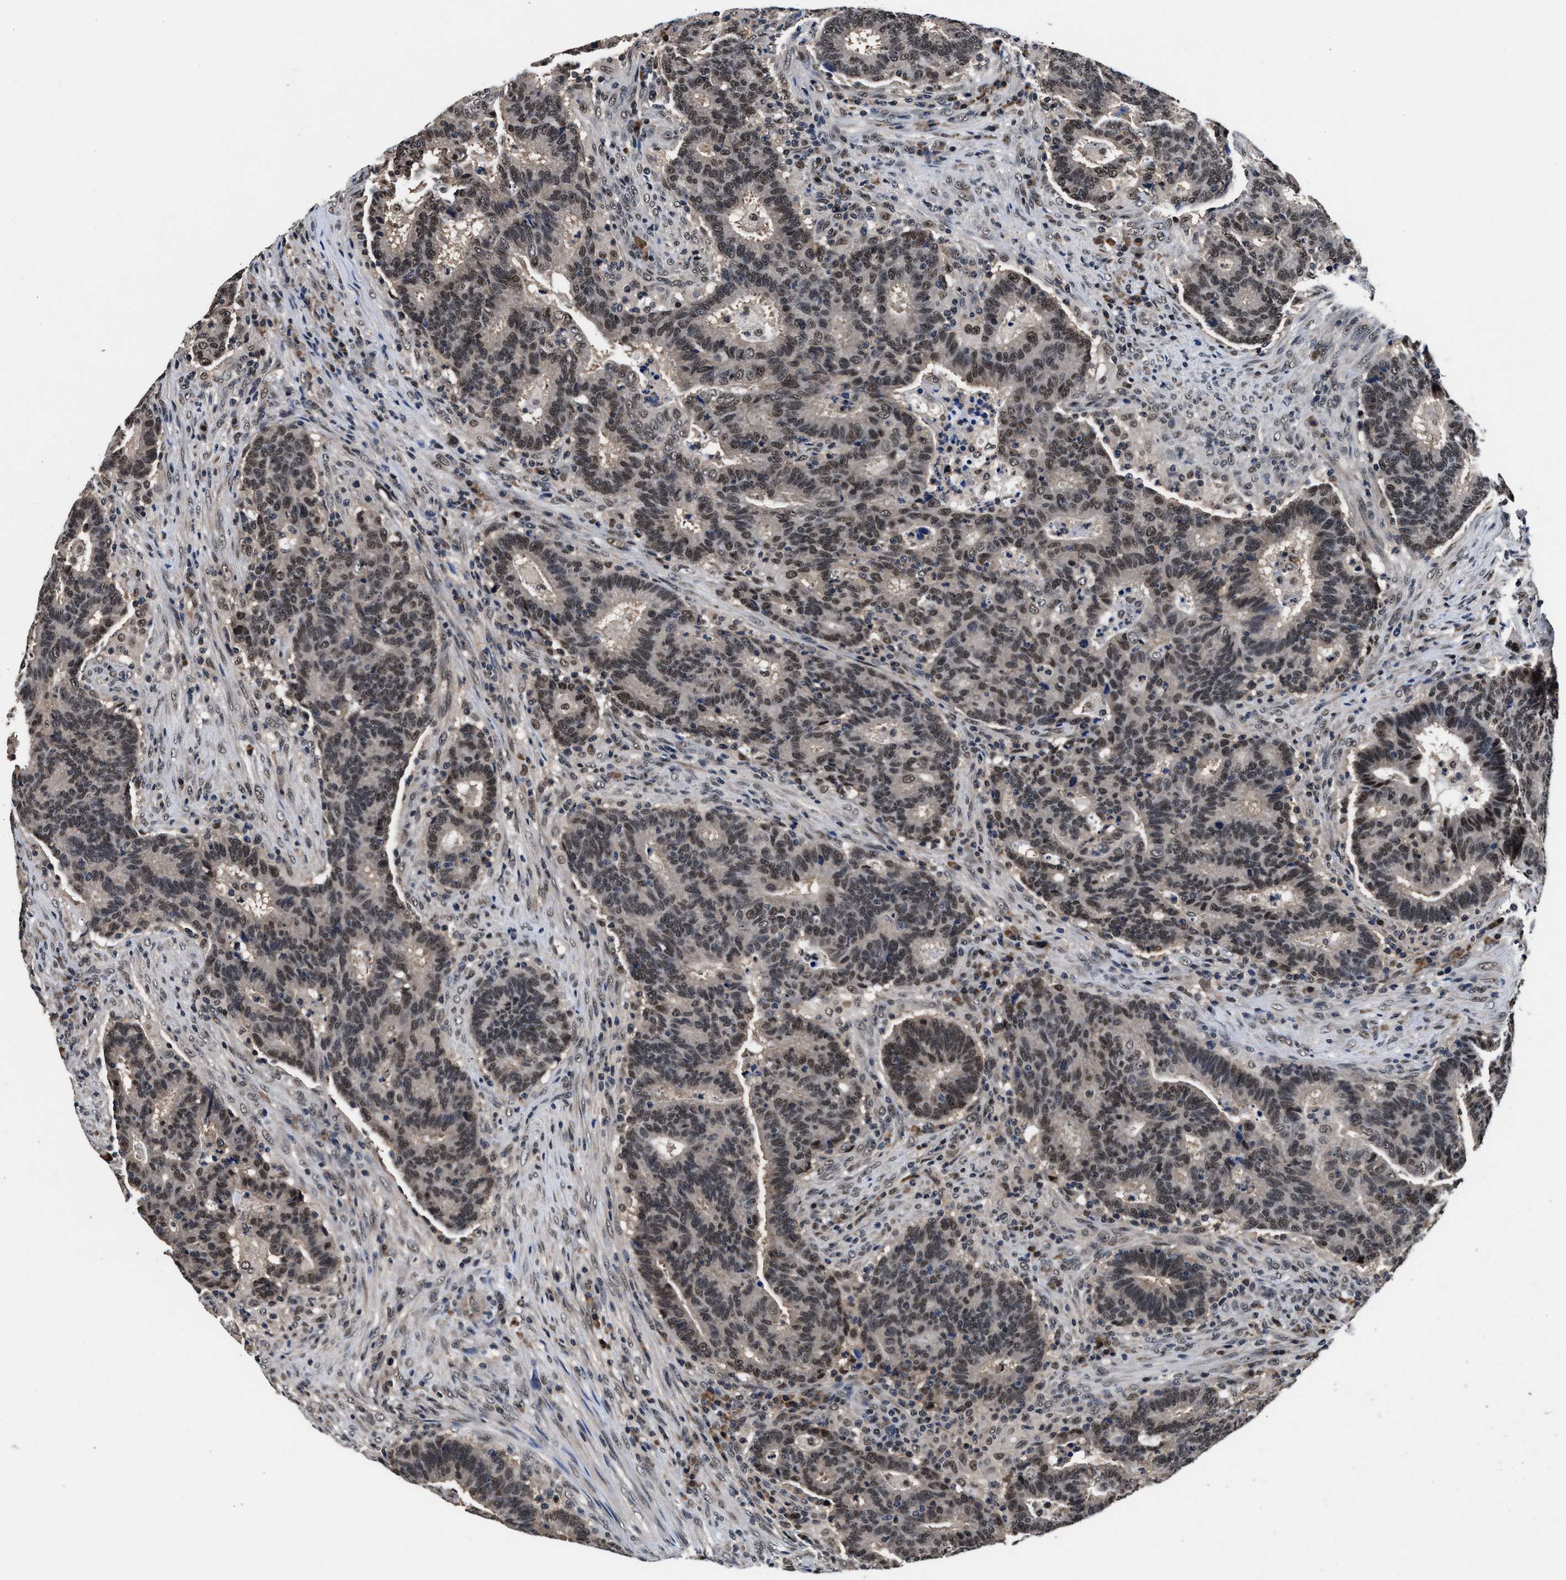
{"staining": {"intensity": "moderate", "quantity": "25%-75%", "location": "nuclear"}, "tissue": "colorectal cancer", "cell_type": "Tumor cells", "image_type": "cancer", "snomed": [{"axis": "morphology", "description": "Adenocarcinoma, NOS"}, {"axis": "topography", "description": "Colon"}], "caption": "Protein positivity by IHC demonstrates moderate nuclear positivity in about 25%-75% of tumor cells in adenocarcinoma (colorectal).", "gene": "USP16", "patient": {"sex": "female", "age": 75}}